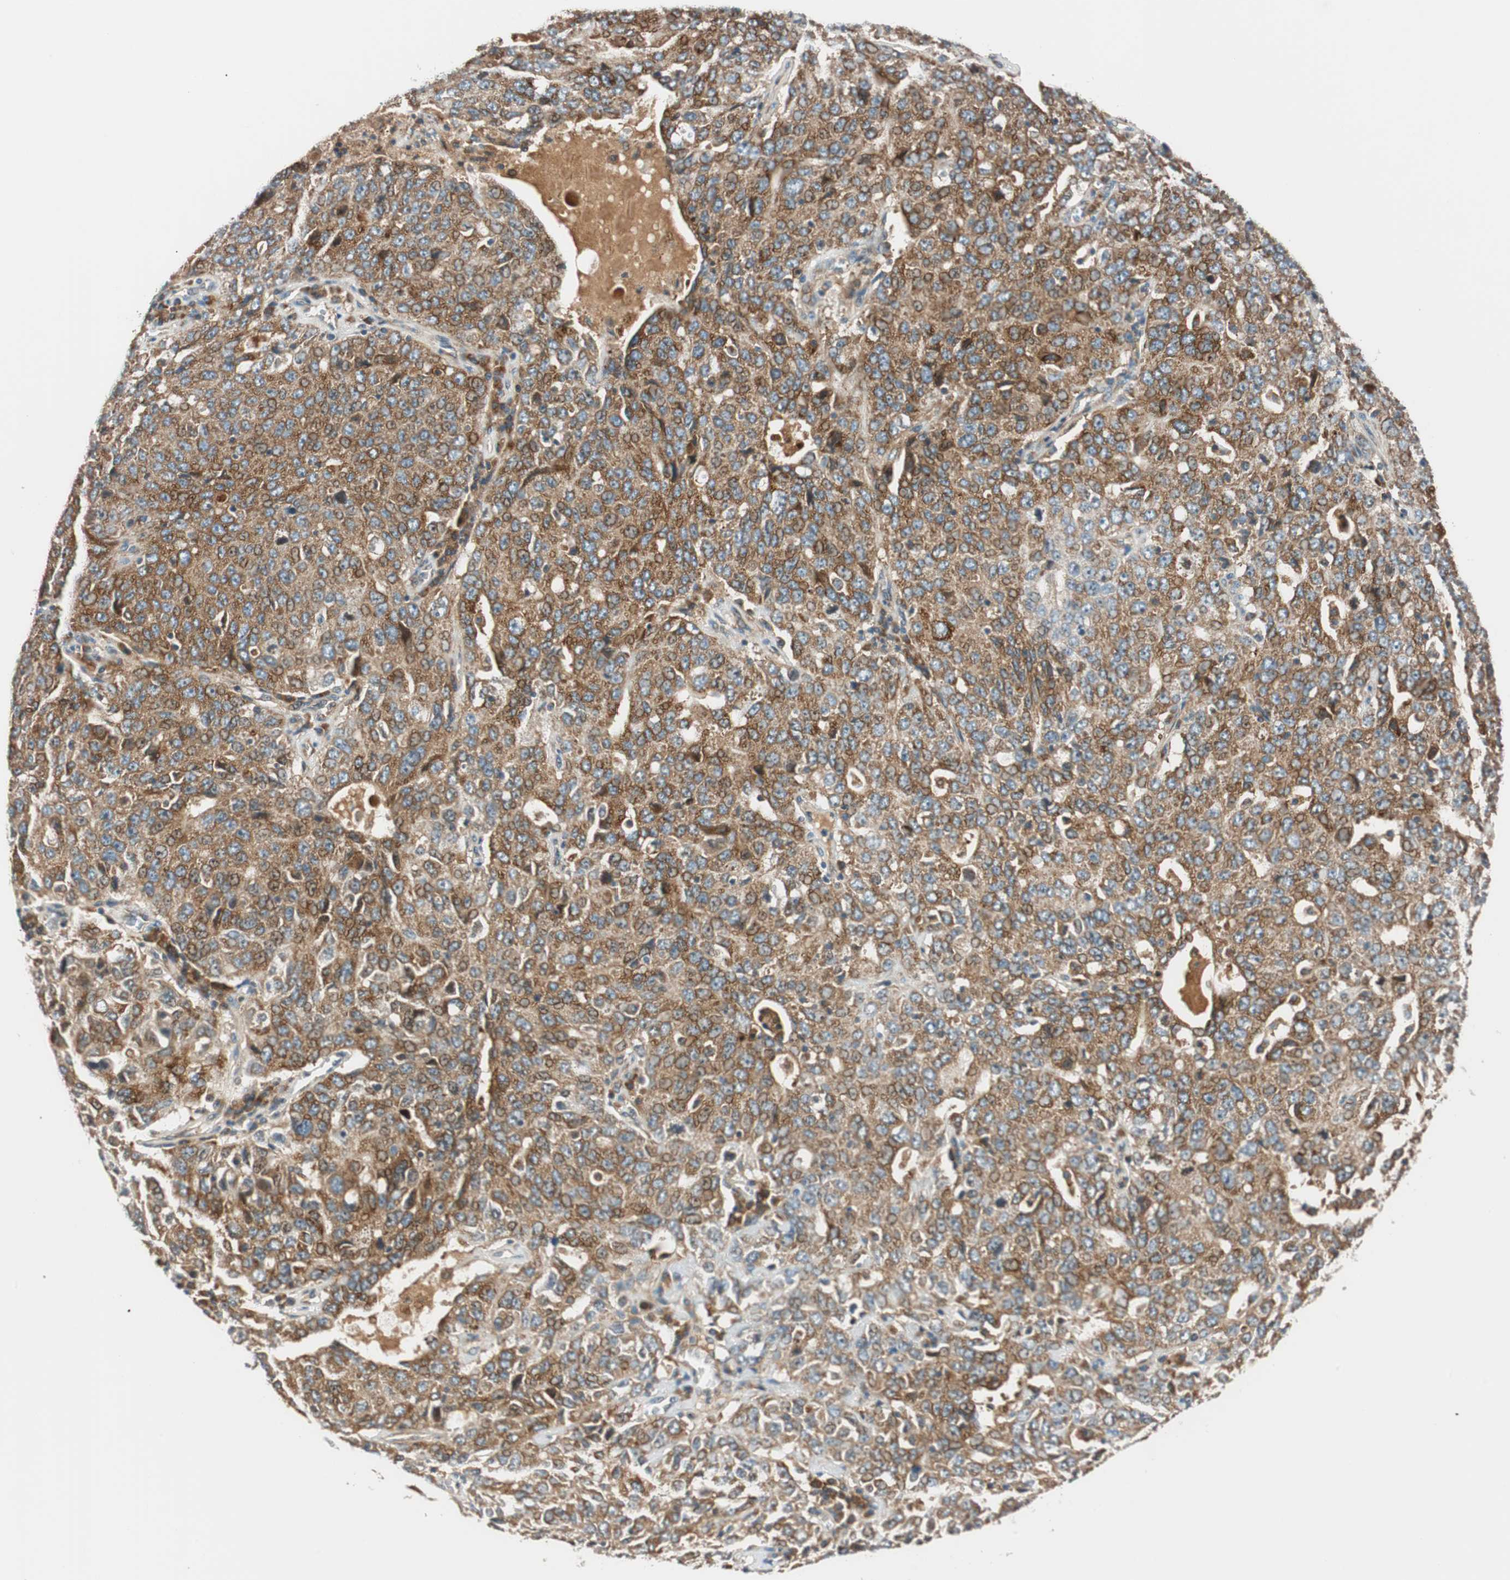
{"staining": {"intensity": "moderate", "quantity": ">75%", "location": "cytoplasmic/membranous"}, "tissue": "ovarian cancer", "cell_type": "Tumor cells", "image_type": "cancer", "snomed": [{"axis": "morphology", "description": "Carcinoma, endometroid"}, {"axis": "topography", "description": "Ovary"}], "caption": "Ovarian cancer (endometroid carcinoma) was stained to show a protein in brown. There is medium levels of moderate cytoplasmic/membranous positivity in about >75% of tumor cells. The staining was performed using DAB, with brown indicating positive protein expression. Nuclei are stained blue with hematoxylin.", "gene": "ABI1", "patient": {"sex": "female", "age": 62}}